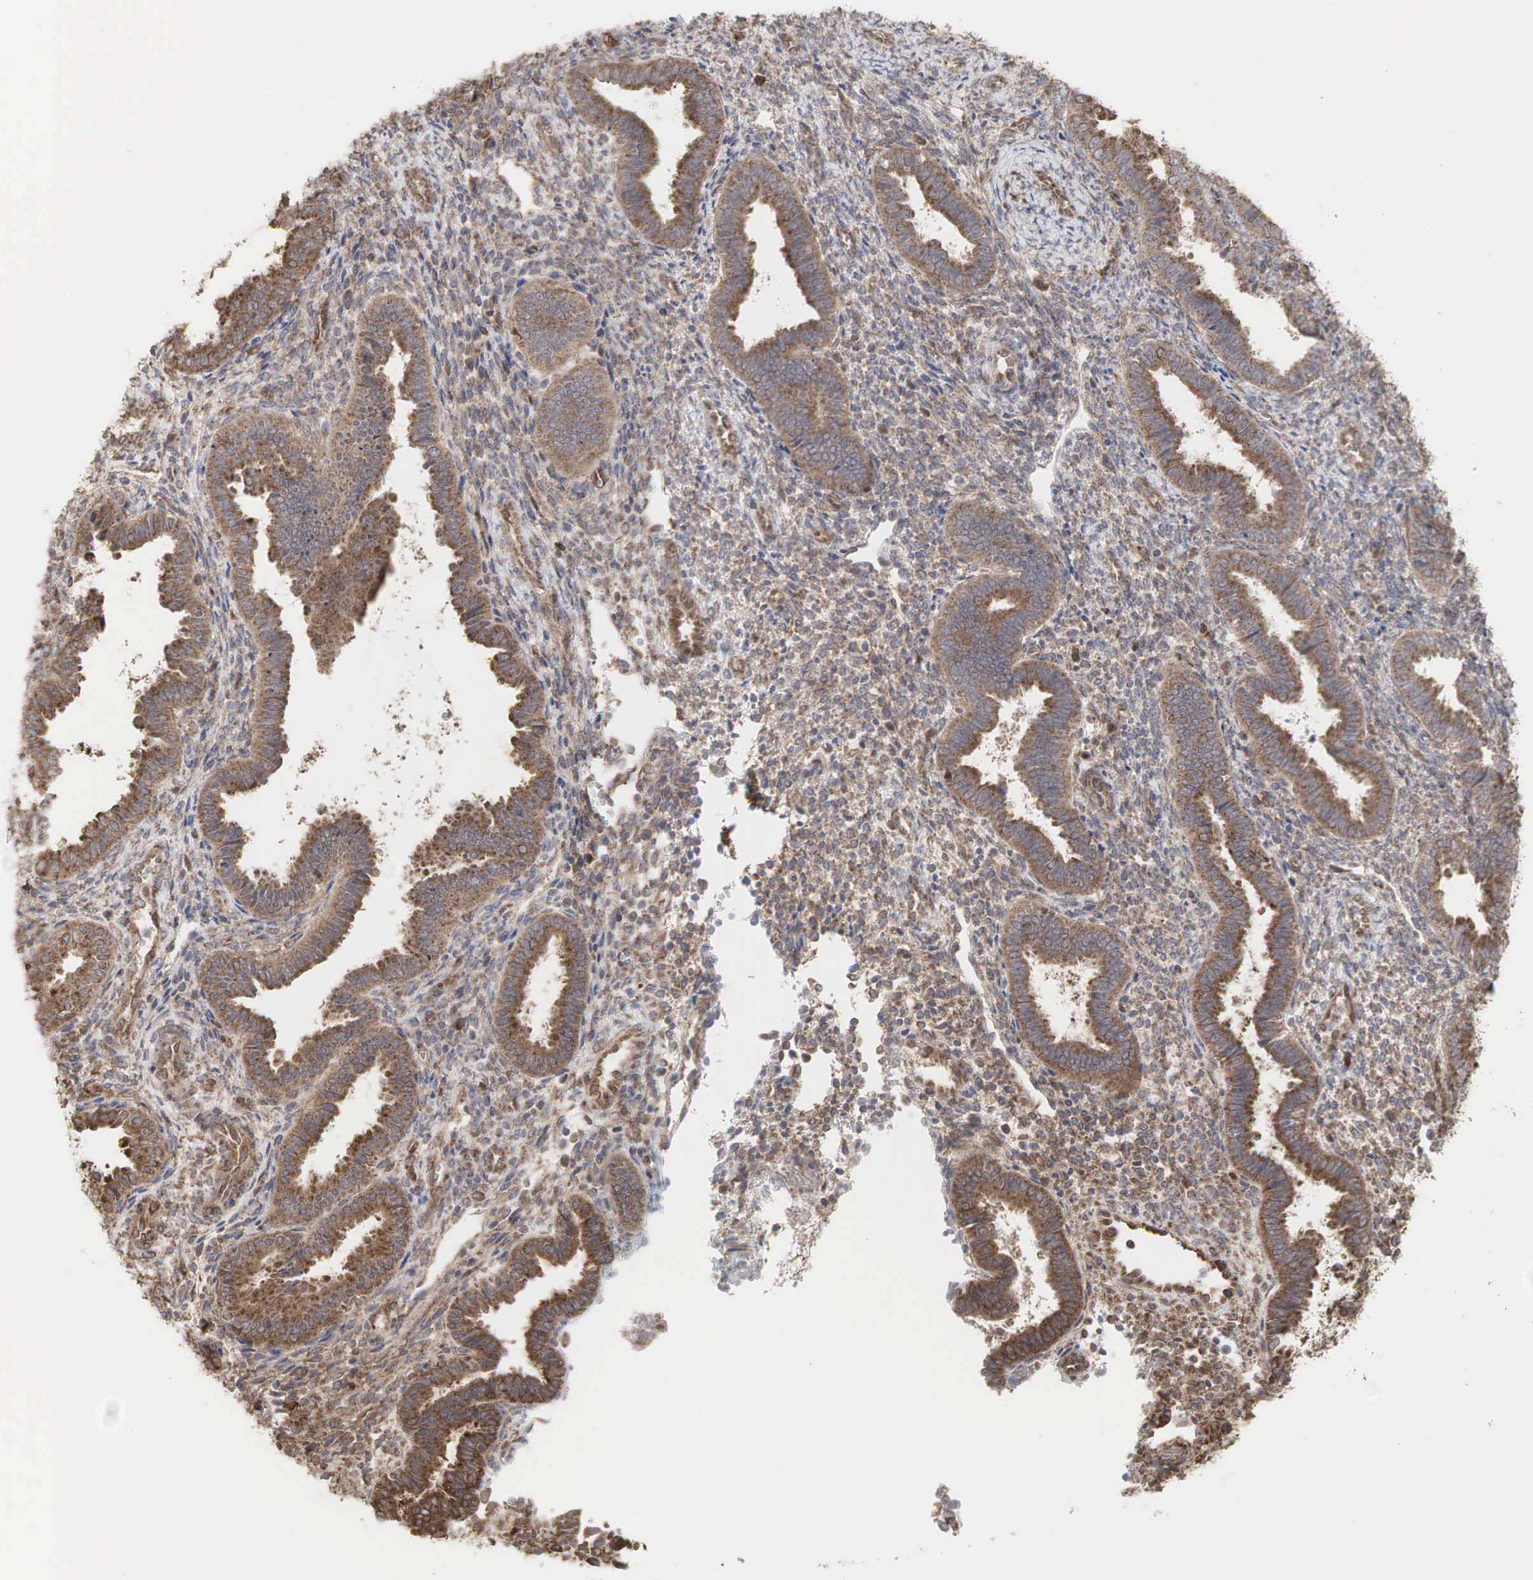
{"staining": {"intensity": "weak", "quantity": "25%-75%", "location": "cytoplasmic/membranous"}, "tissue": "endometrium", "cell_type": "Cells in endometrial stroma", "image_type": "normal", "snomed": [{"axis": "morphology", "description": "Normal tissue, NOS"}, {"axis": "topography", "description": "Endometrium"}], "caption": "The histopathology image demonstrates staining of normal endometrium, revealing weak cytoplasmic/membranous protein staining (brown color) within cells in endometrial stroma.", "gene": "PABPC5", "patient": {"sex": "female", "age": 36}}